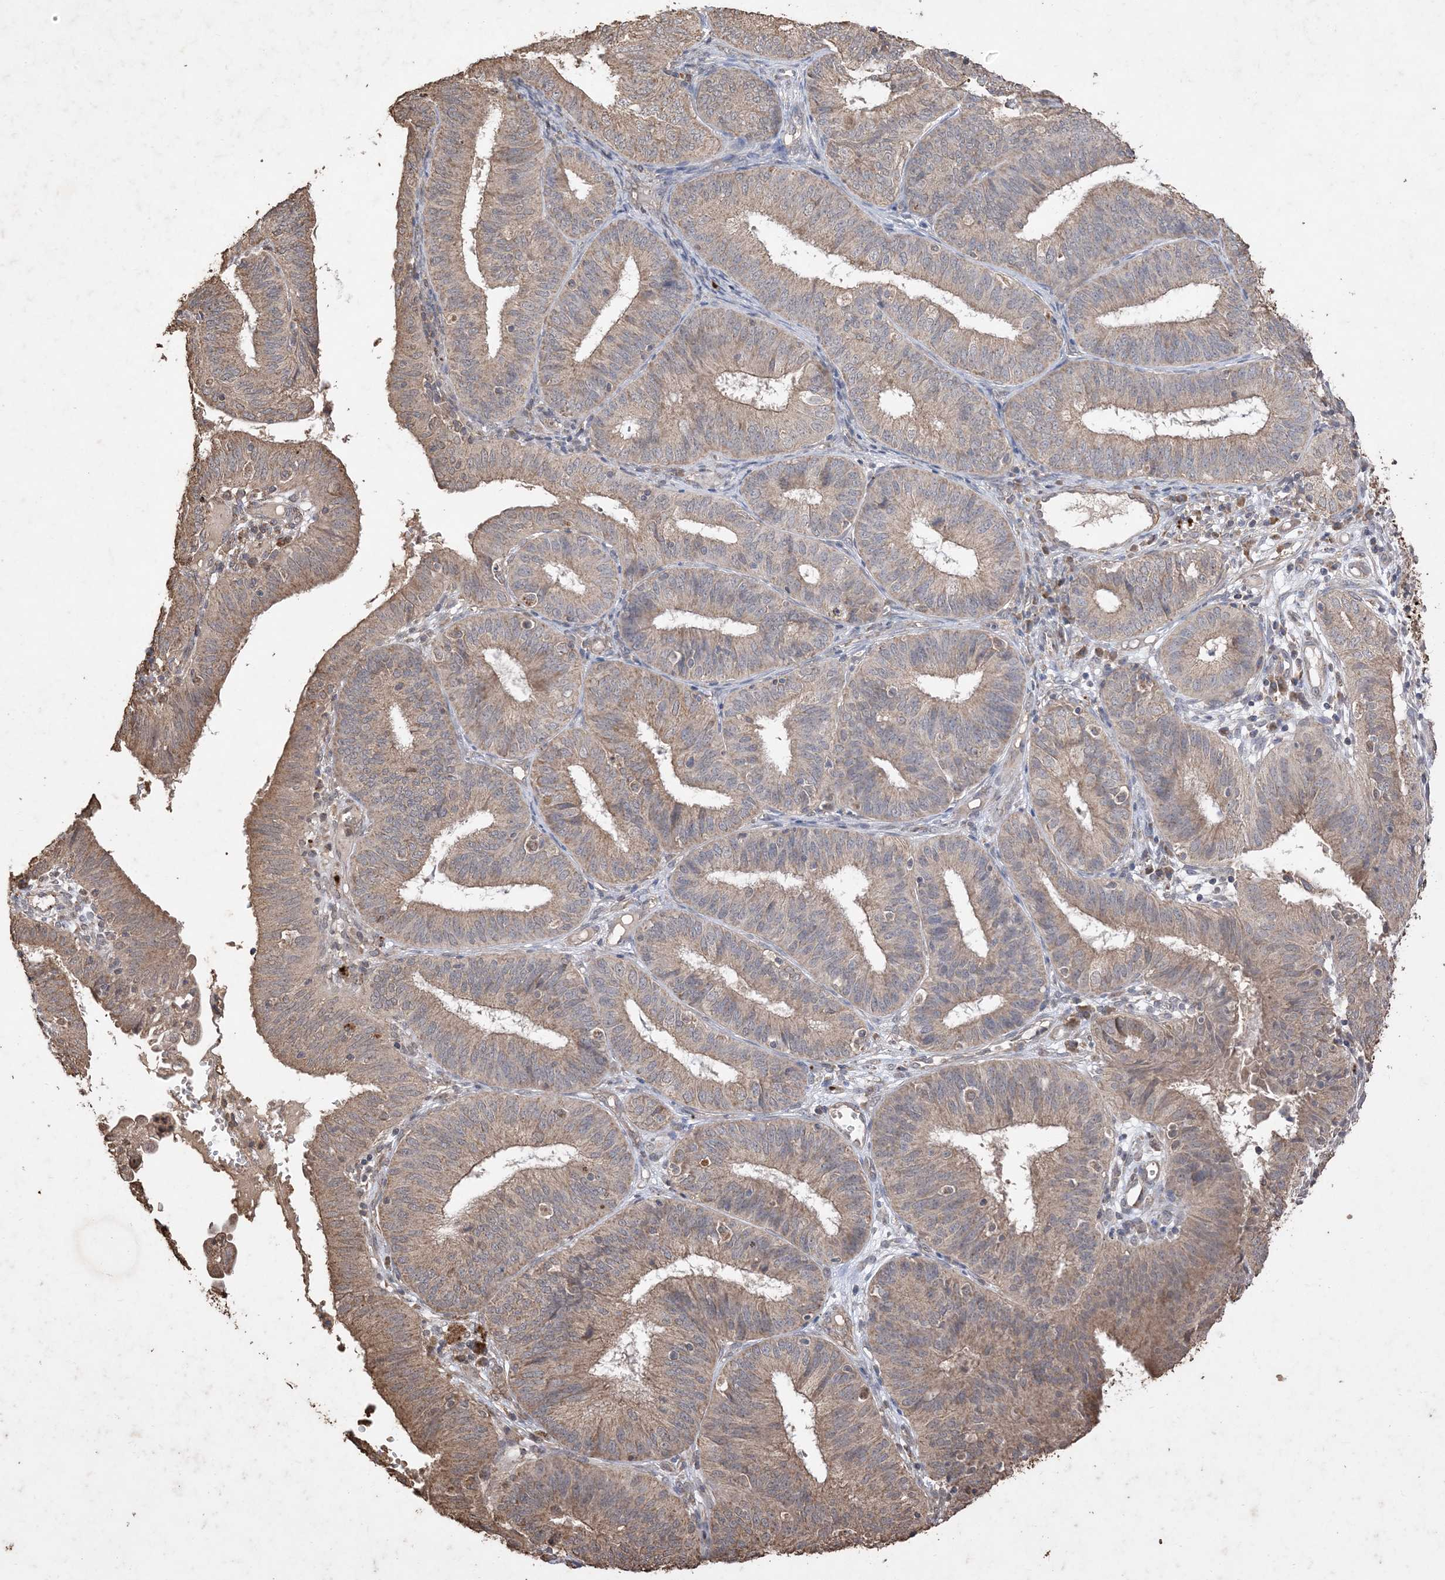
{"staining": {"intensity": "moderate", "quantity": ">75%", "location": "cytoplasmic/membranous"}, "tissue": "endometrial cancer", "cell_type": "Tumor cells", "image_type": "cancer", "snomed": [{"axis": "morphology", "description": "Adenocarcinoma, NOS"}, {"axis": "topography", "description": "Endometrium"}], "caption": "Immunohistochemical staining of human adenocarcinoma (endometrial) reveals medium levels of moderate cytoplasmic/membranous protein expression in about >75% of tumor cells.", "gene": "HPS4", "patient": {"sex": "female", "age": 51}}